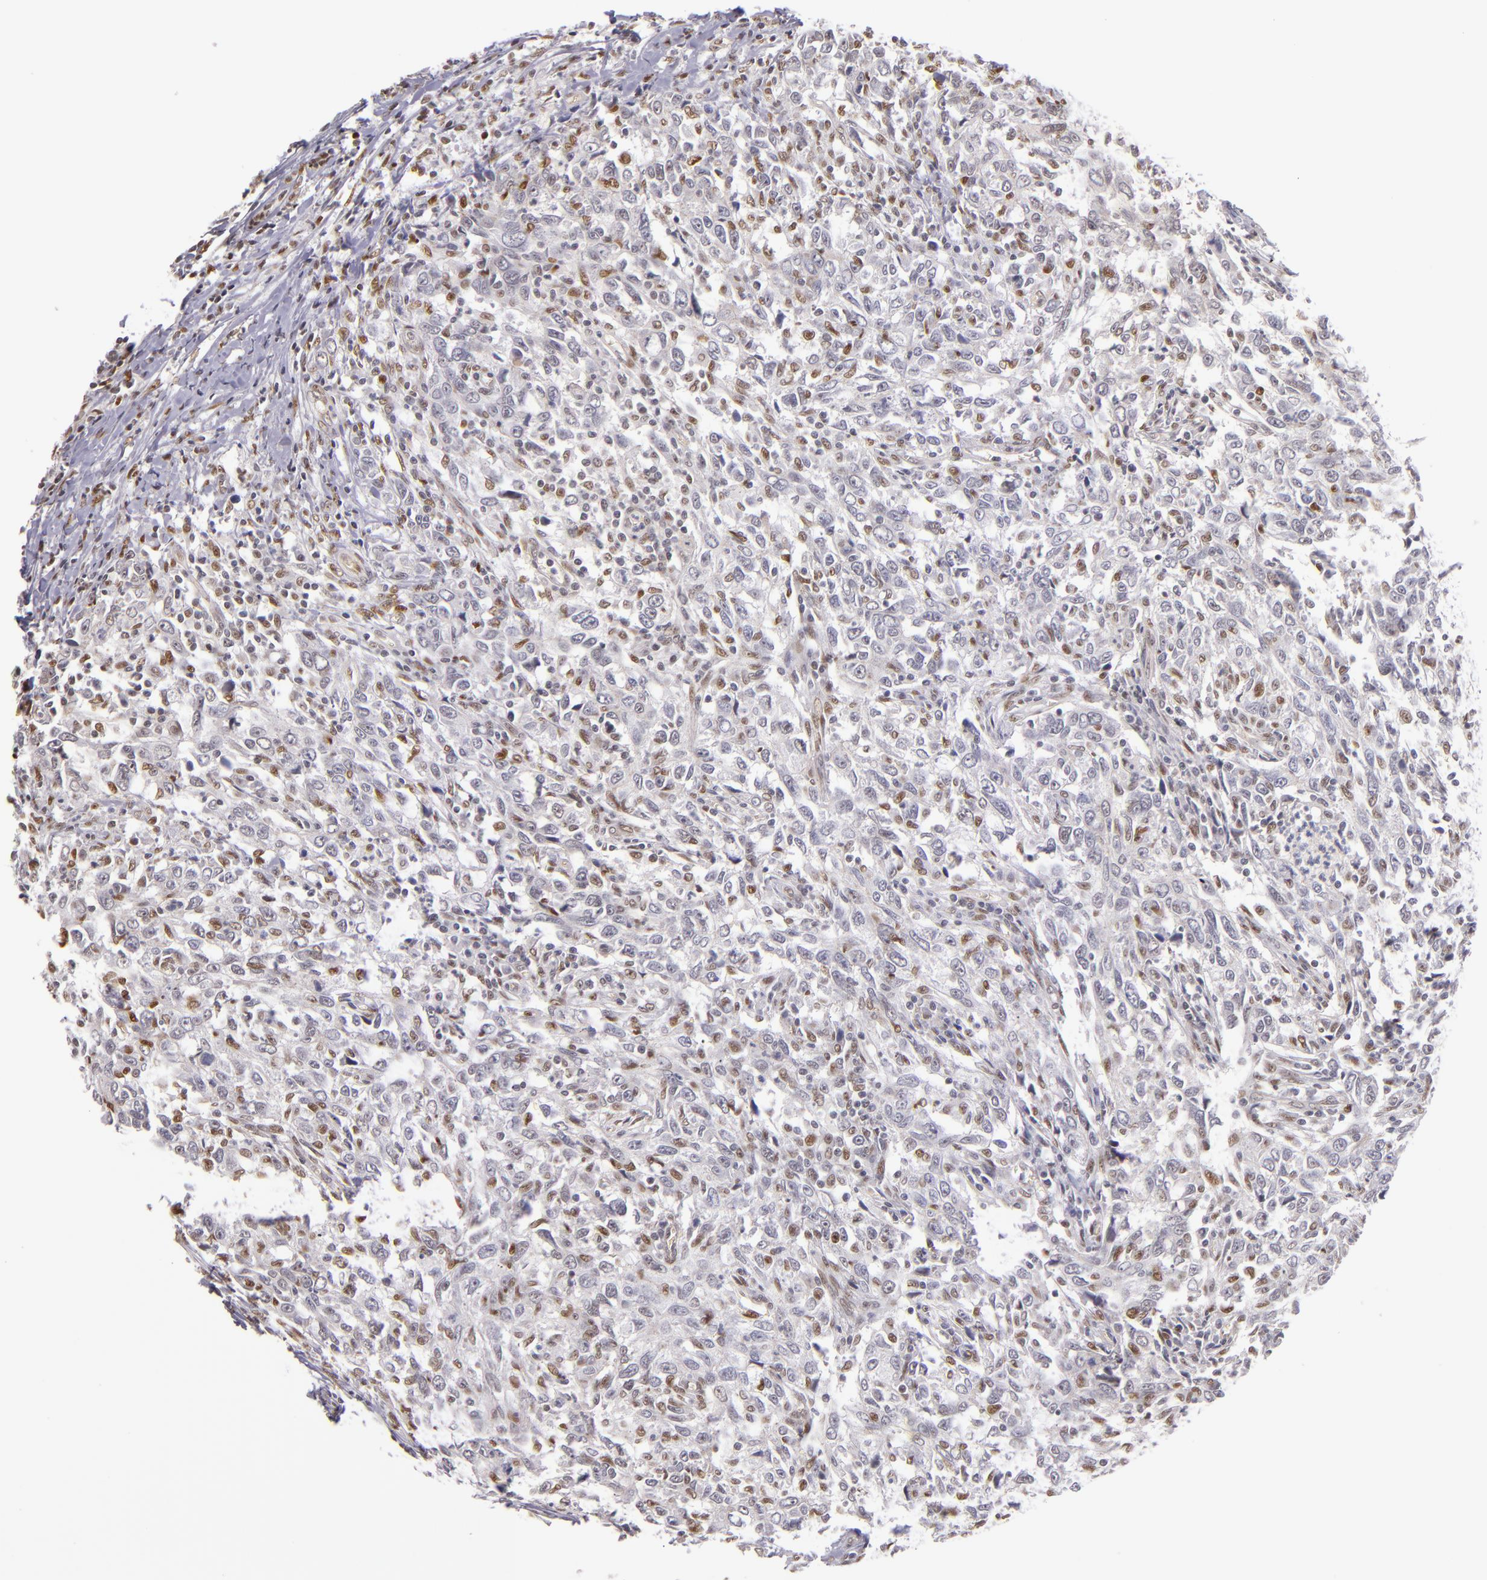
{"staining": {"intensity": "weak", "quantity": "<25%", "location": "nuclear"}, "tissue": "breast cancer", "cell_type": "Tumor cells", "image_type": "cancer", "snomed": [{"axis": "morphology", "description": "Duct carcinoma"}, {"axis": "topography", "description": "Breast"}], "caption": "Tumor cells show no significant staining in intraductal carcinoma (breast). (Brightfield microscopy of DAB (3,3'-diaminobenzidine) IHC at high magnification).", "gene": "NCOR2", "patient": {"sex": "female", "age": 50}}